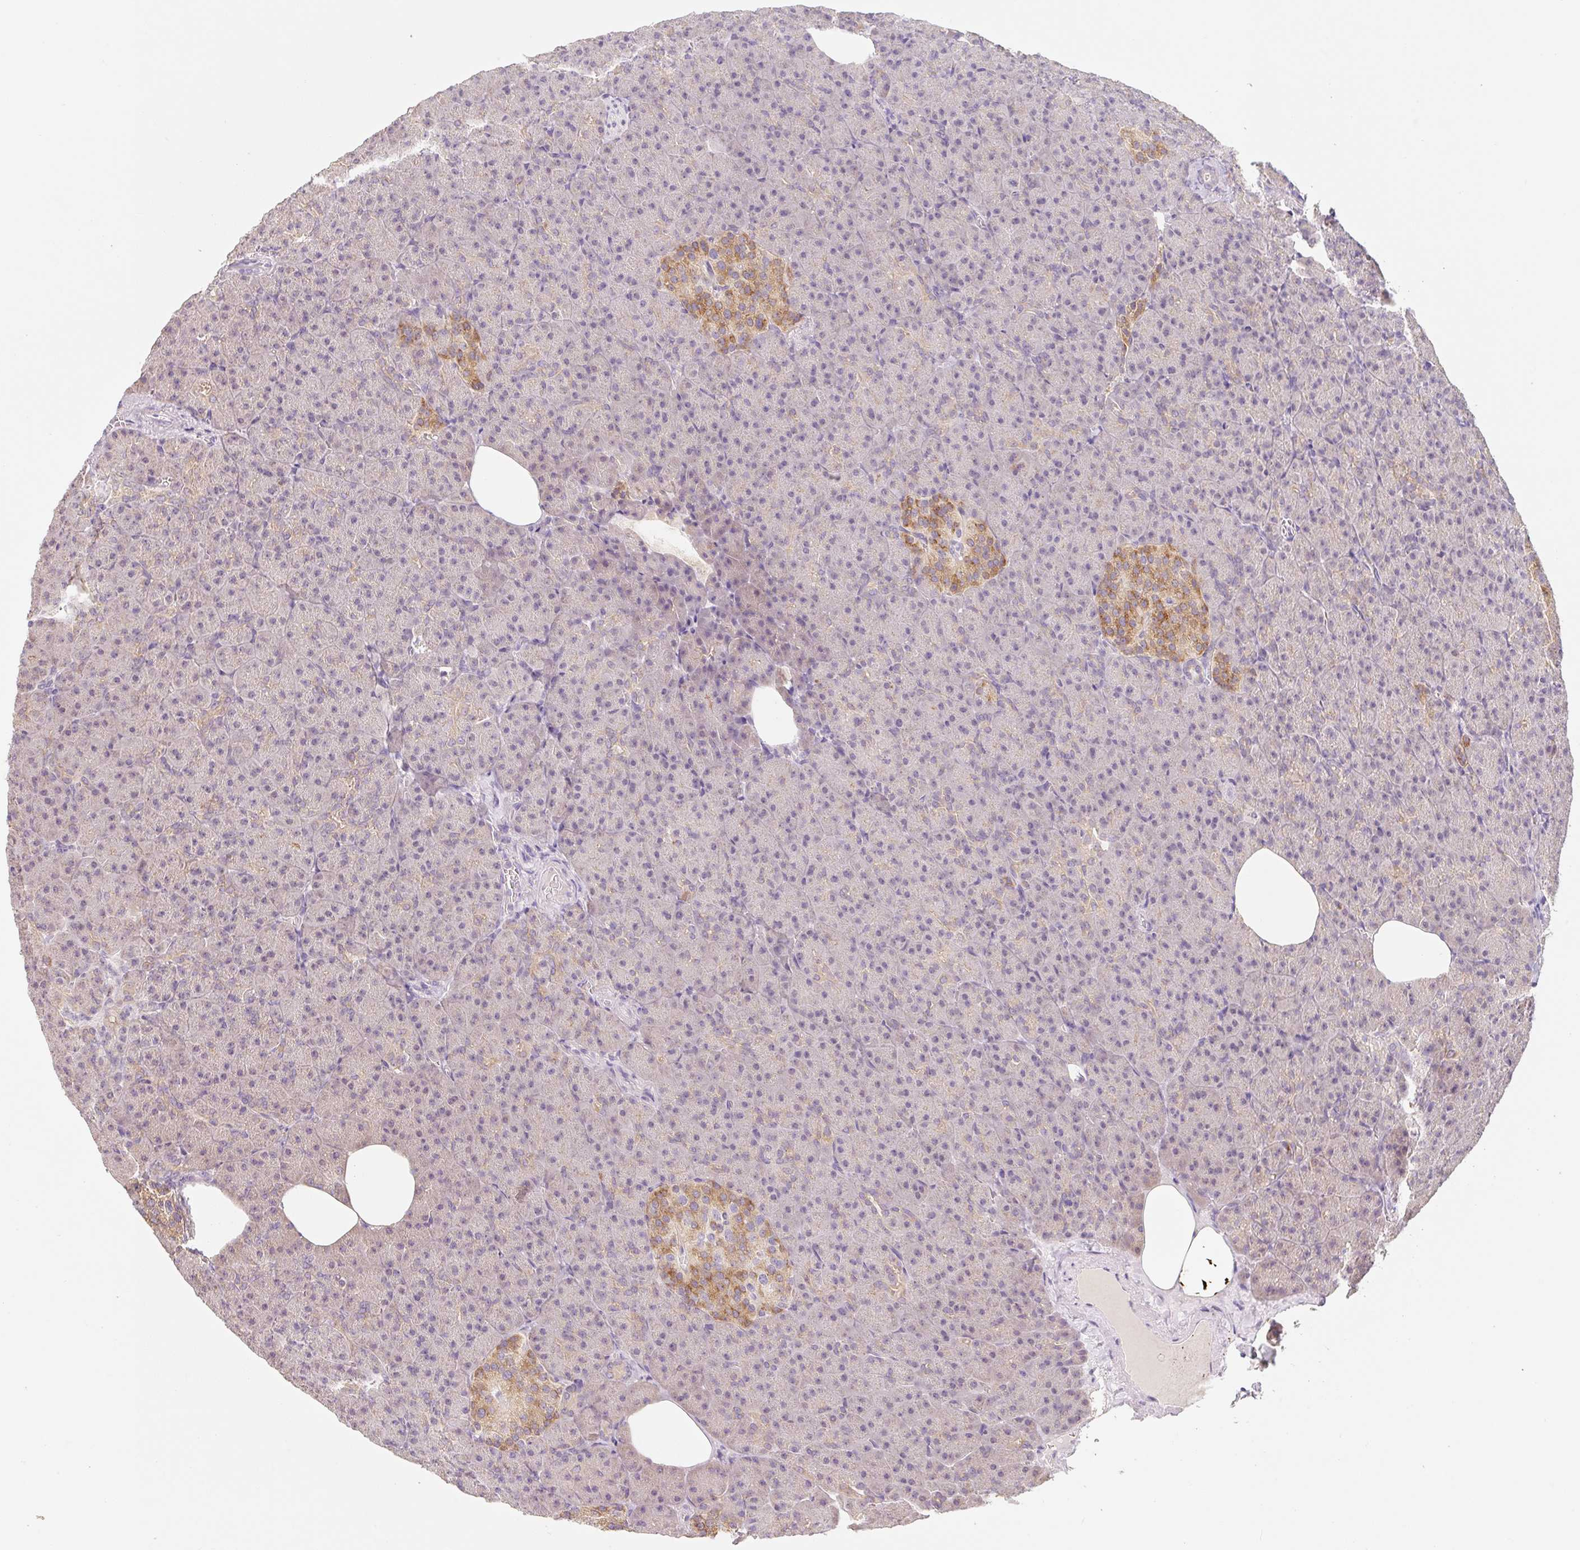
{"staining": {"intensity": "weak", "quantity": "<25%", "location": "cytoplasmic/membranous"}, "tissue": "pancreas", "cell_type": "Exocrine glandular cells", "image_type": "normal", "snomed": [{"axis": "morphology", "description": "Normal tissue, NOS"}, {"axis": "topography", "description": "Pancreas"}], "caption": "An immunohistochemistry (IHC) image of benign pancreas is shown. There is no staining in exocrine glandular cells of pancreas.", "gene": "MIA2", "patient": {"sex": "female", "age": 74}}